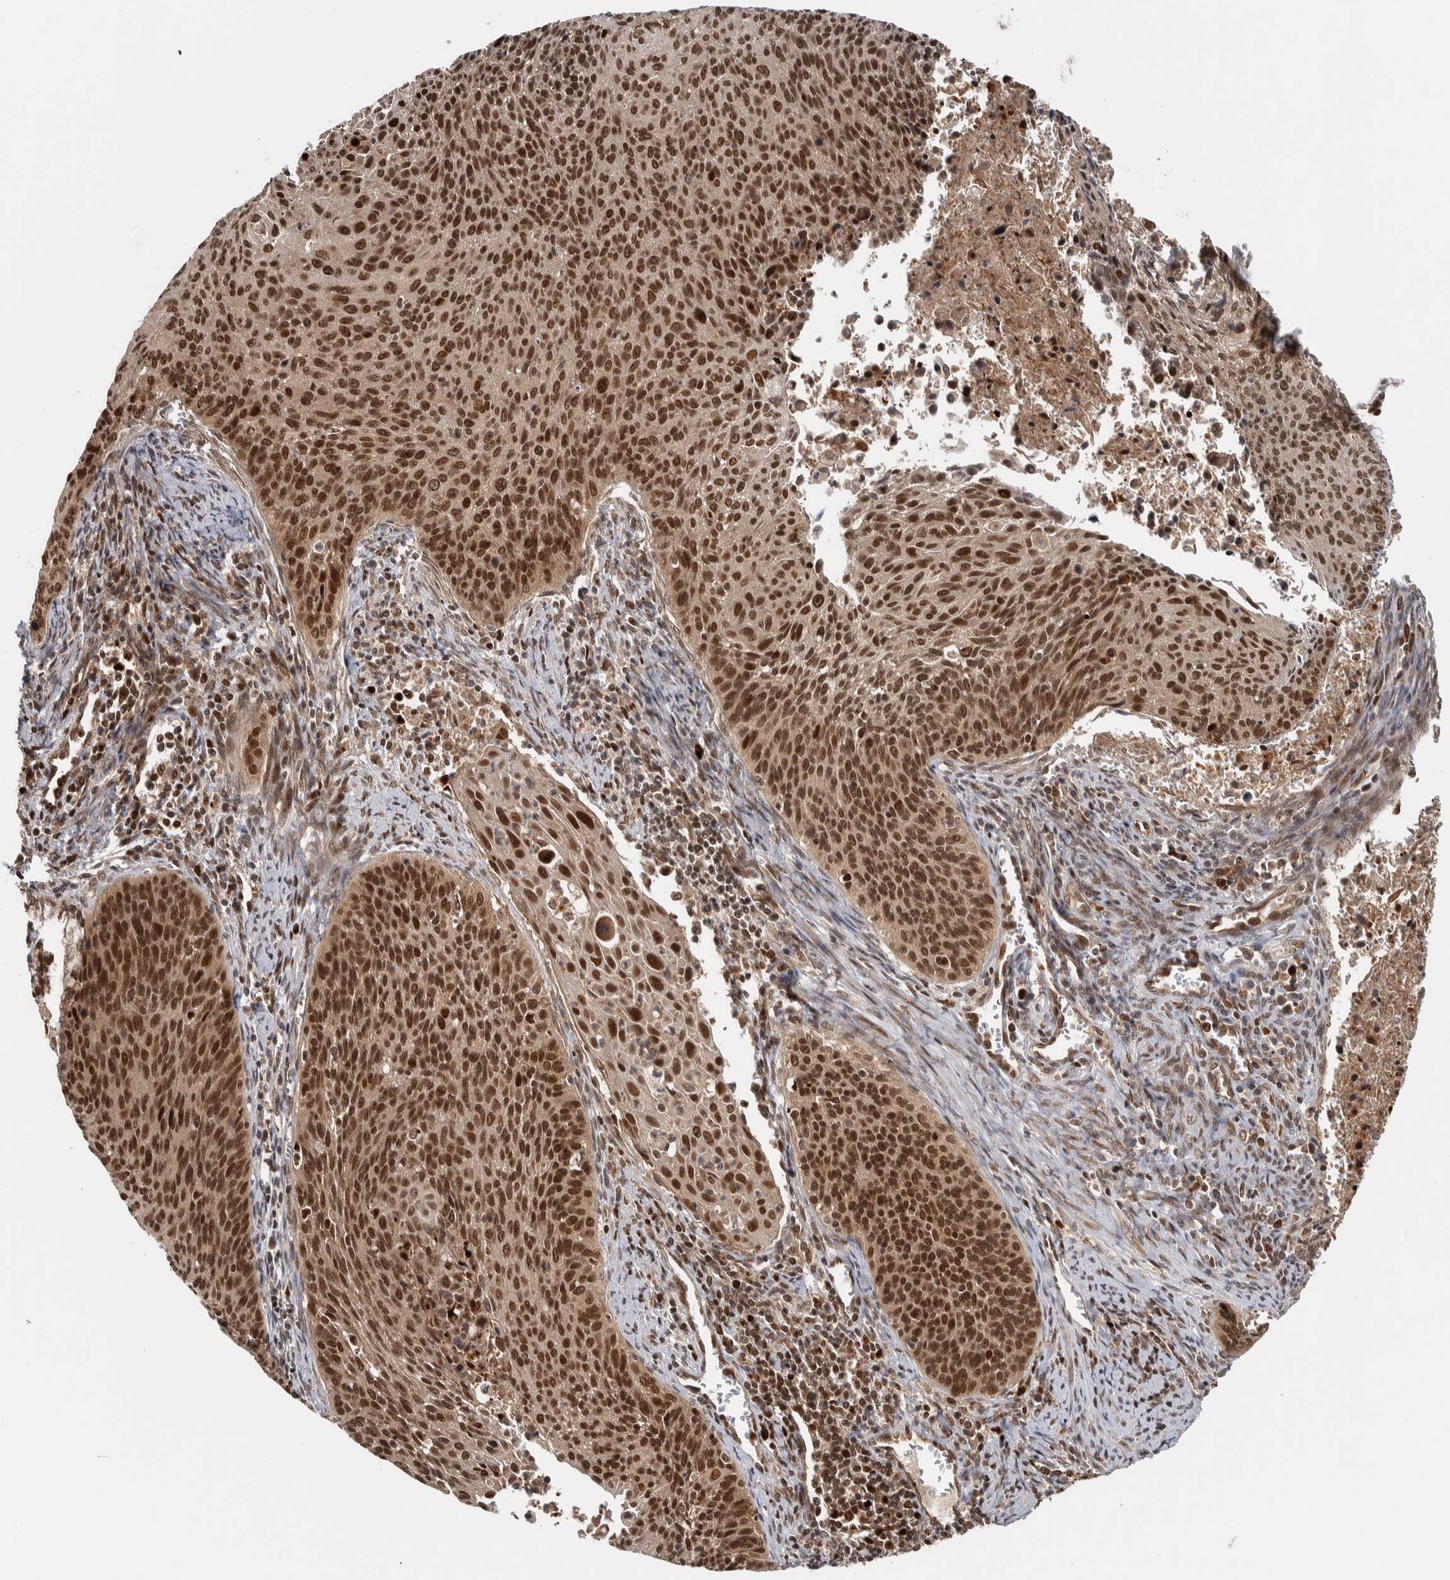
{"staining": {"intensity": "strong", "quantity": ">75%", "location": "nuclear"}, "tissue": "cervical cancer", "cell_type": "Tumor cells", "image_type": "cancer", "snomed": [{"axis": "morphology", "description": "Squamous cell carcinoma, NOS"}, {"axis": "topography", "description": "Cervix"}], "caption": "The immunohistochemical stain highlights strong nuclear staining in tumor cells of cervical cancer (squamous cell carcinoma) tissue. The staining was performed using DAB (3,3'-diaminobenzidine), with brown indicating positive protein expression. Nuclei are stained blue with hematoxylin.", "gene": "RPS6KA4", "patient": {"sex": "female", "age": 55}}